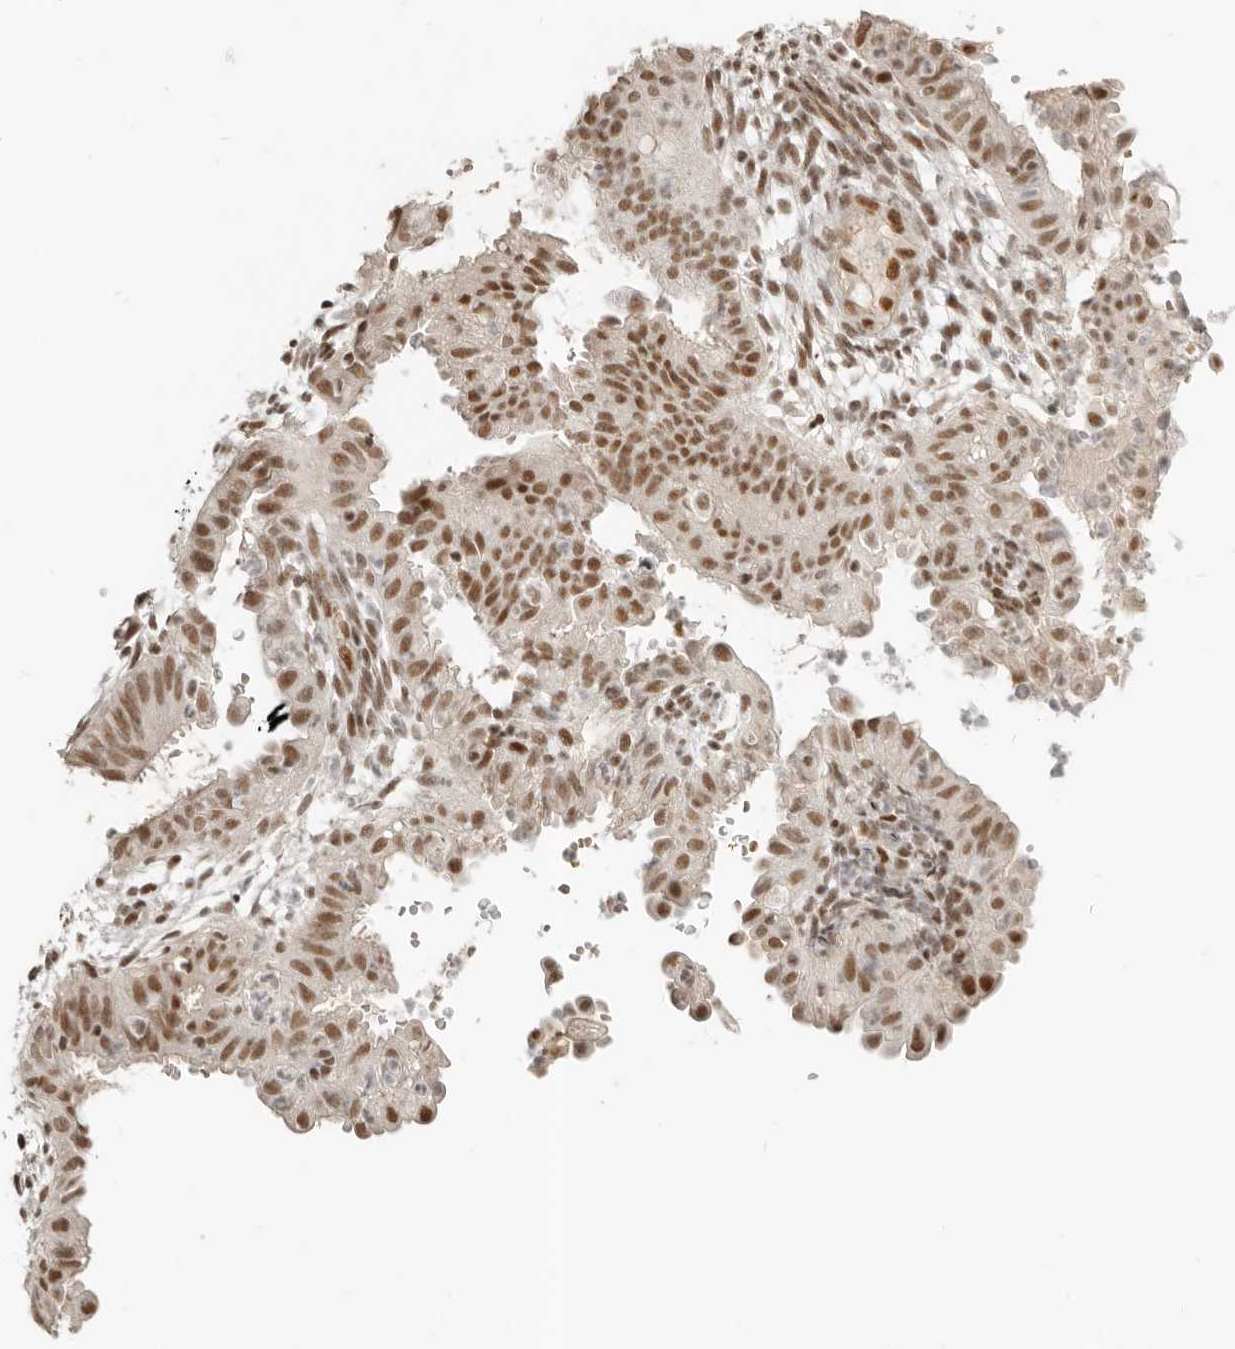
{"staining": {"intensity": "moderate", "quantity": ">75%", "location": "nuclear"}, "tissue": "endometrial cancer", "cell_type": "Tumor cells", "image_type": "cancer", "snomed": [{"axis": "morphology", "description": "Adenocarcinoma, NOS"}, {"axis": "topography", "description": "Endometrium"}], "caption": "Immunohistochemistry (IHC) (DAB) staining of human endometrial cancer exhibits moderate nuclear protein expression in approximately >75% of tumor cells. Immunohistochemistry (IHC) stains the protein in brown and the nuclei are stained blue.", "gene": "GABPA", "patient": {"sex": "female", "age": 51}}